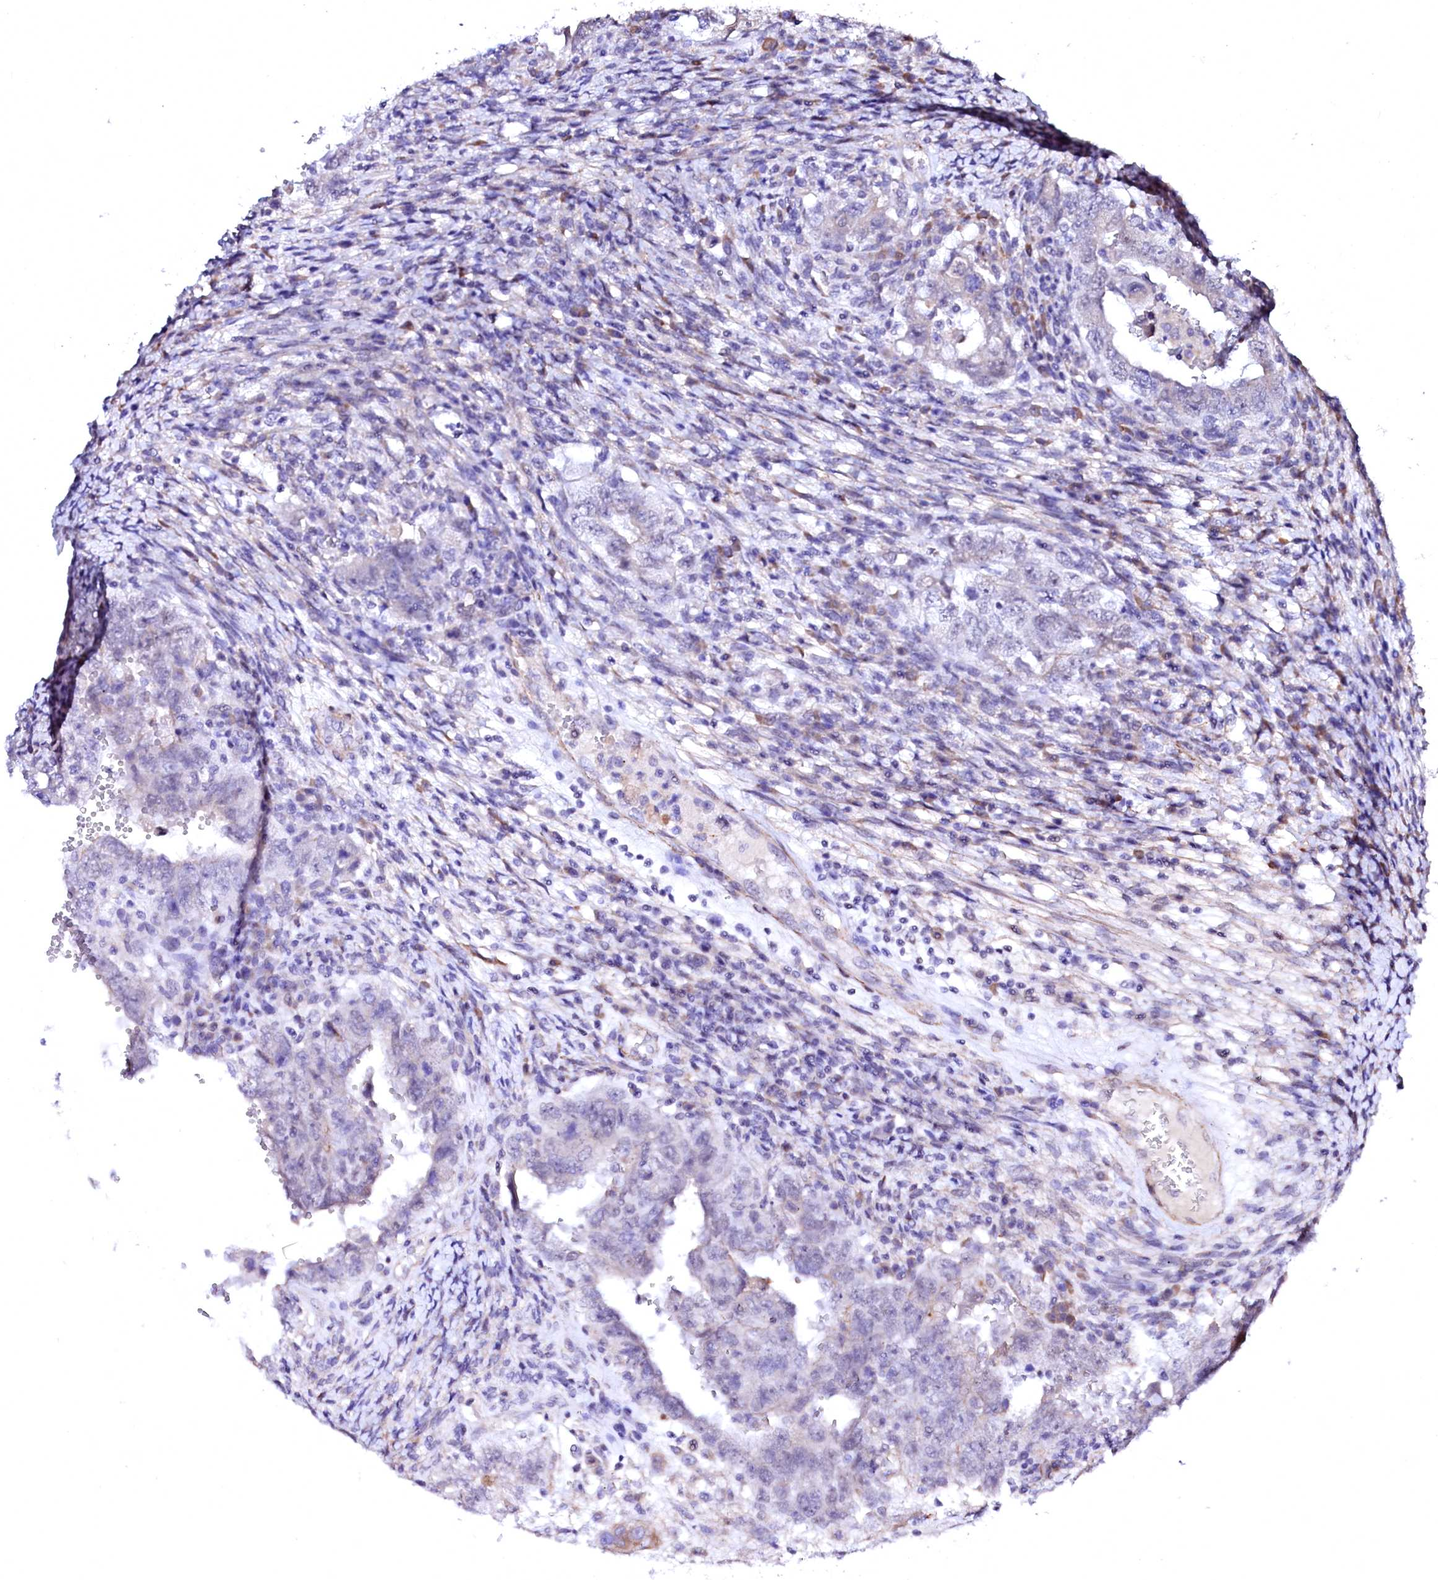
{"staining": {"intensity": "negative", "quantity": "none", "location": "none"}, "tissue": "testis cancer", "cell_type": "Tumor cells", "image_type": "cancer", "snomed": [{"axis": "morphology", "description": "Carcinoma, Embryonal, NOS"}, {"axis": "topography", "description": "Testis"}], "caption": "Histopathology image shows no significant protein staining in tumor cells of testis cancer. (Immunohistochemistry, brightfield microscopy, high magnification).", "gene": "GPR176", "patient": {"sex": "male", "age": 26}}